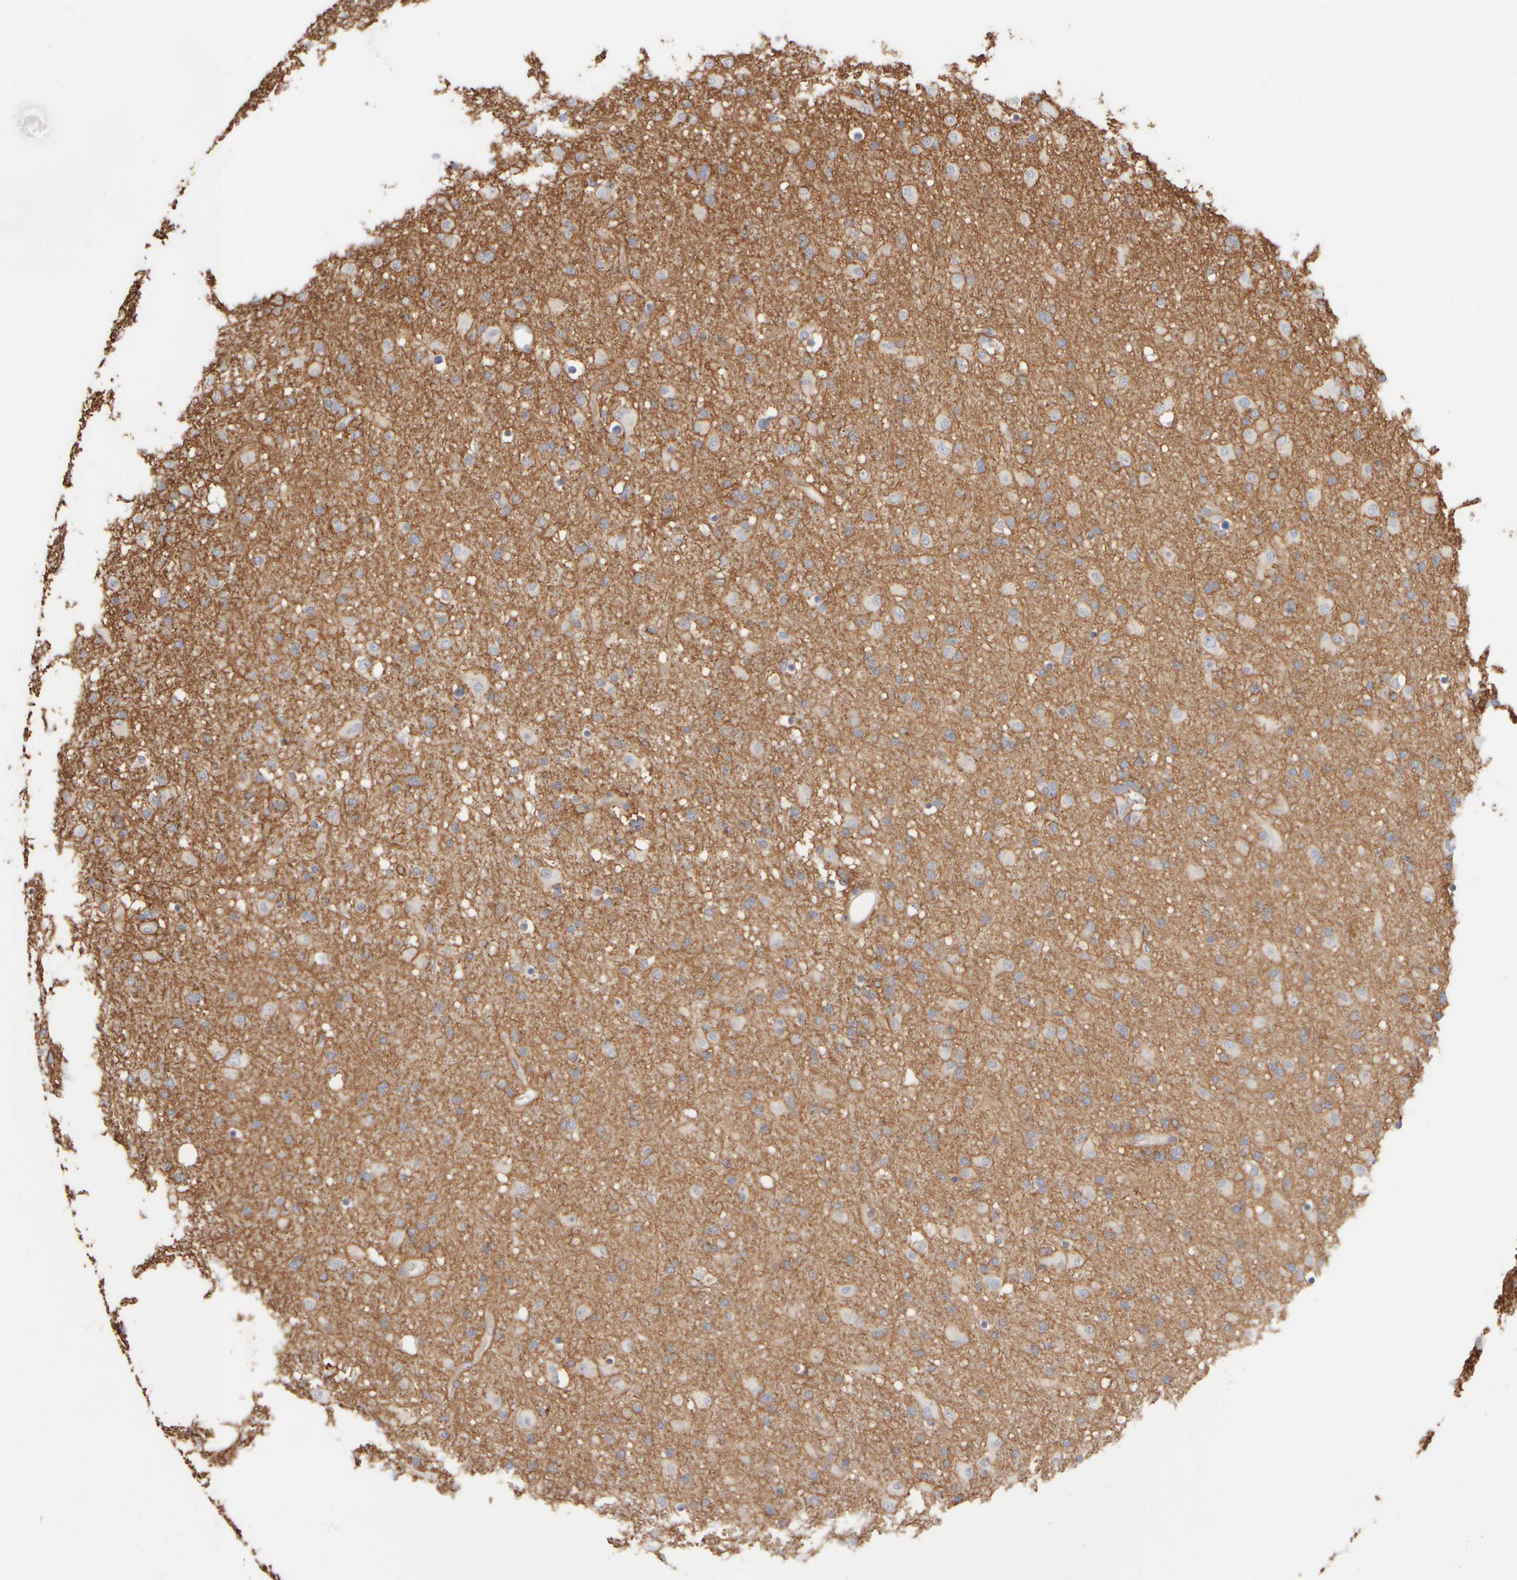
{"staining": {"intensity": "weak", "quantity": "<25%", "location": "cytoplasmic/membranous"}, "tissue": "glioma", "cell_type": "Tumor cells", "image_type": "cancer", "snomed": [{"axis": "morphology", "description": "Glioma, malignant, Low grade"}, {"axis": "topography", "description": "Brain"}], "caption": "Glioma stained for a protein using IHC demonstrates no staining tumor cells.", "gene": "GOPC", "patient": {"sex": "male", "age": 65}}